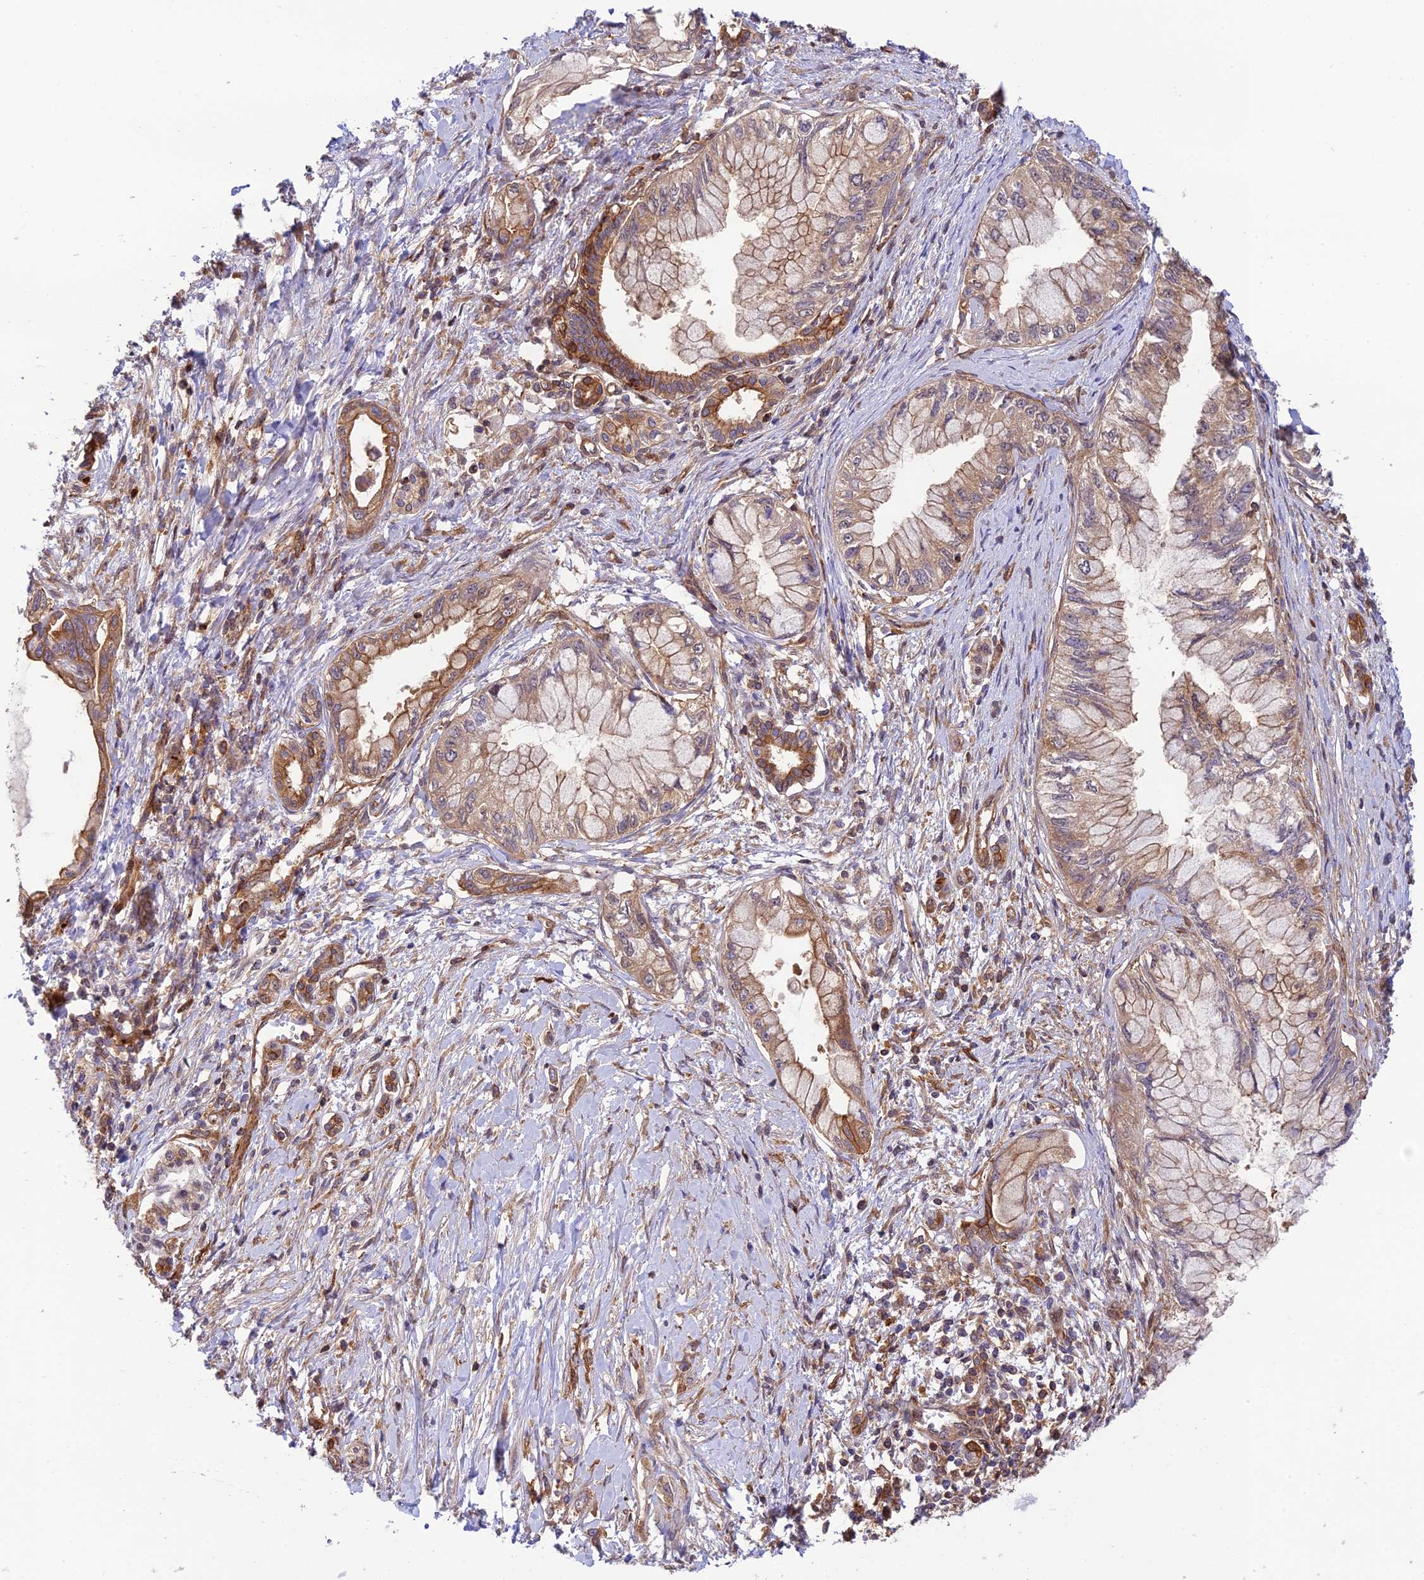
{"staining": {"intensity": "moderate", "quantity": ">75%", "location": "cytoplasmic/membranous"}, "tissue": "pancreatic cancer", "cell_type": "Tumor cells", "image_type": "cancer", "snomed": [{"axis": "morphology", "description": "Adenocarcinoma, NOS"}, {"axis": "topography", "description": "Pancreas"}], "caption": "This is a photomicrograph of immunohistochemistry staining of pancreatic cancer (adenocarcinoma), which shows moderate expression in the cytoplasmic/membranous of tumor cells.", "gene": "EVI5L", "patient": {"sex": "male", "age": 48}}